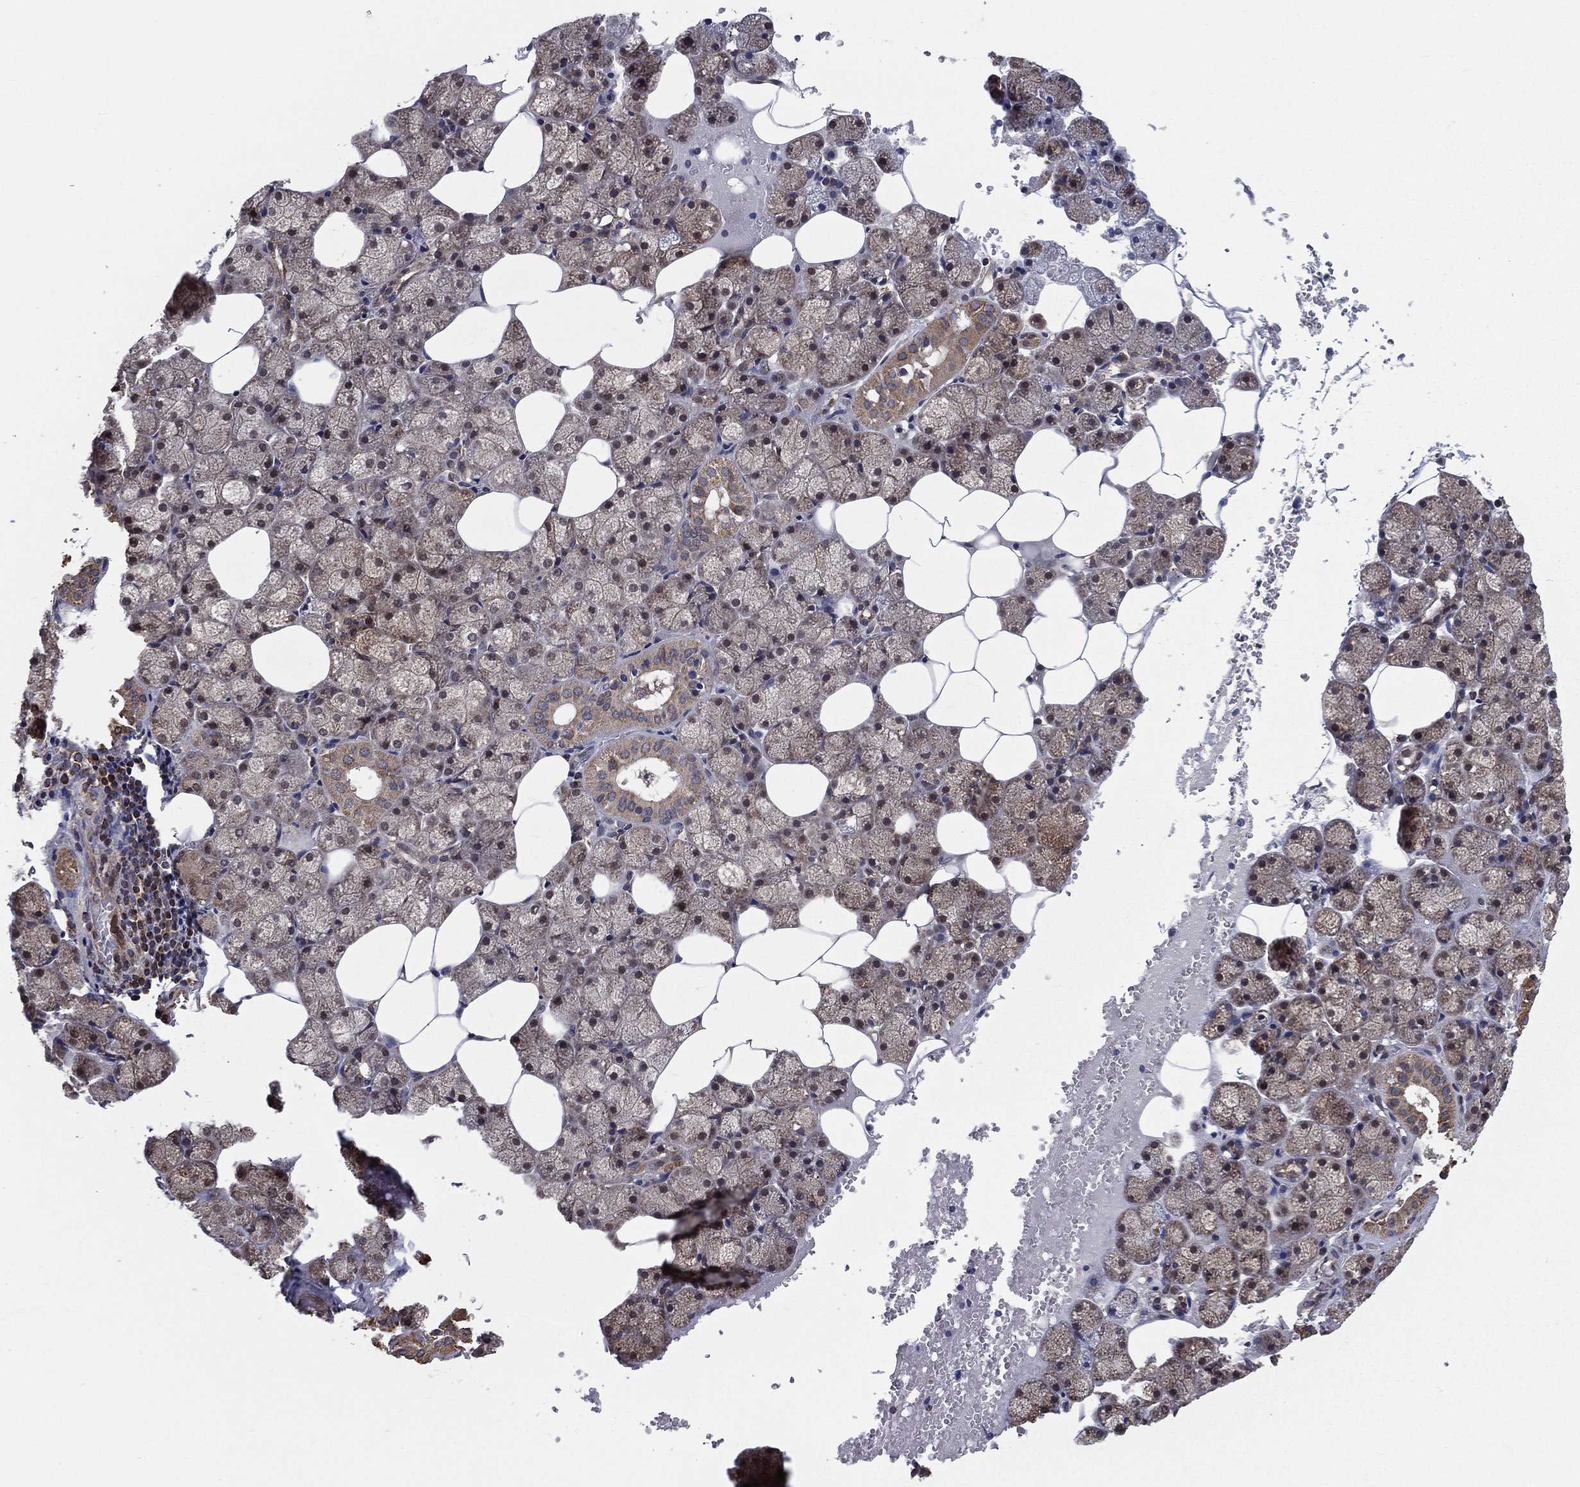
{"staining": {"intensity": "moderate", "quantity": "25%-75%", "location": "cytoplasmic/membranous"}, "tissue": "salivary gland", "cell_type": "Glandular cells", "image_type": "normal", "snomed": [{"axis": "morphology", "description": "Normal tissue, NOS"}, {"axis": "topography", "description": "Salivary gland"}], "caption": "A brown stain shows moderate cytoplasmic/membranous positivity of a protein in glandular cells of unremarkable salivary gland. (DAB (3,3'-diaminobenzidine) IHC with brightfield microscopy, high magnification).", "gene": "ENSG00000288684", "patient": {"sex": "male", "age": 38}}